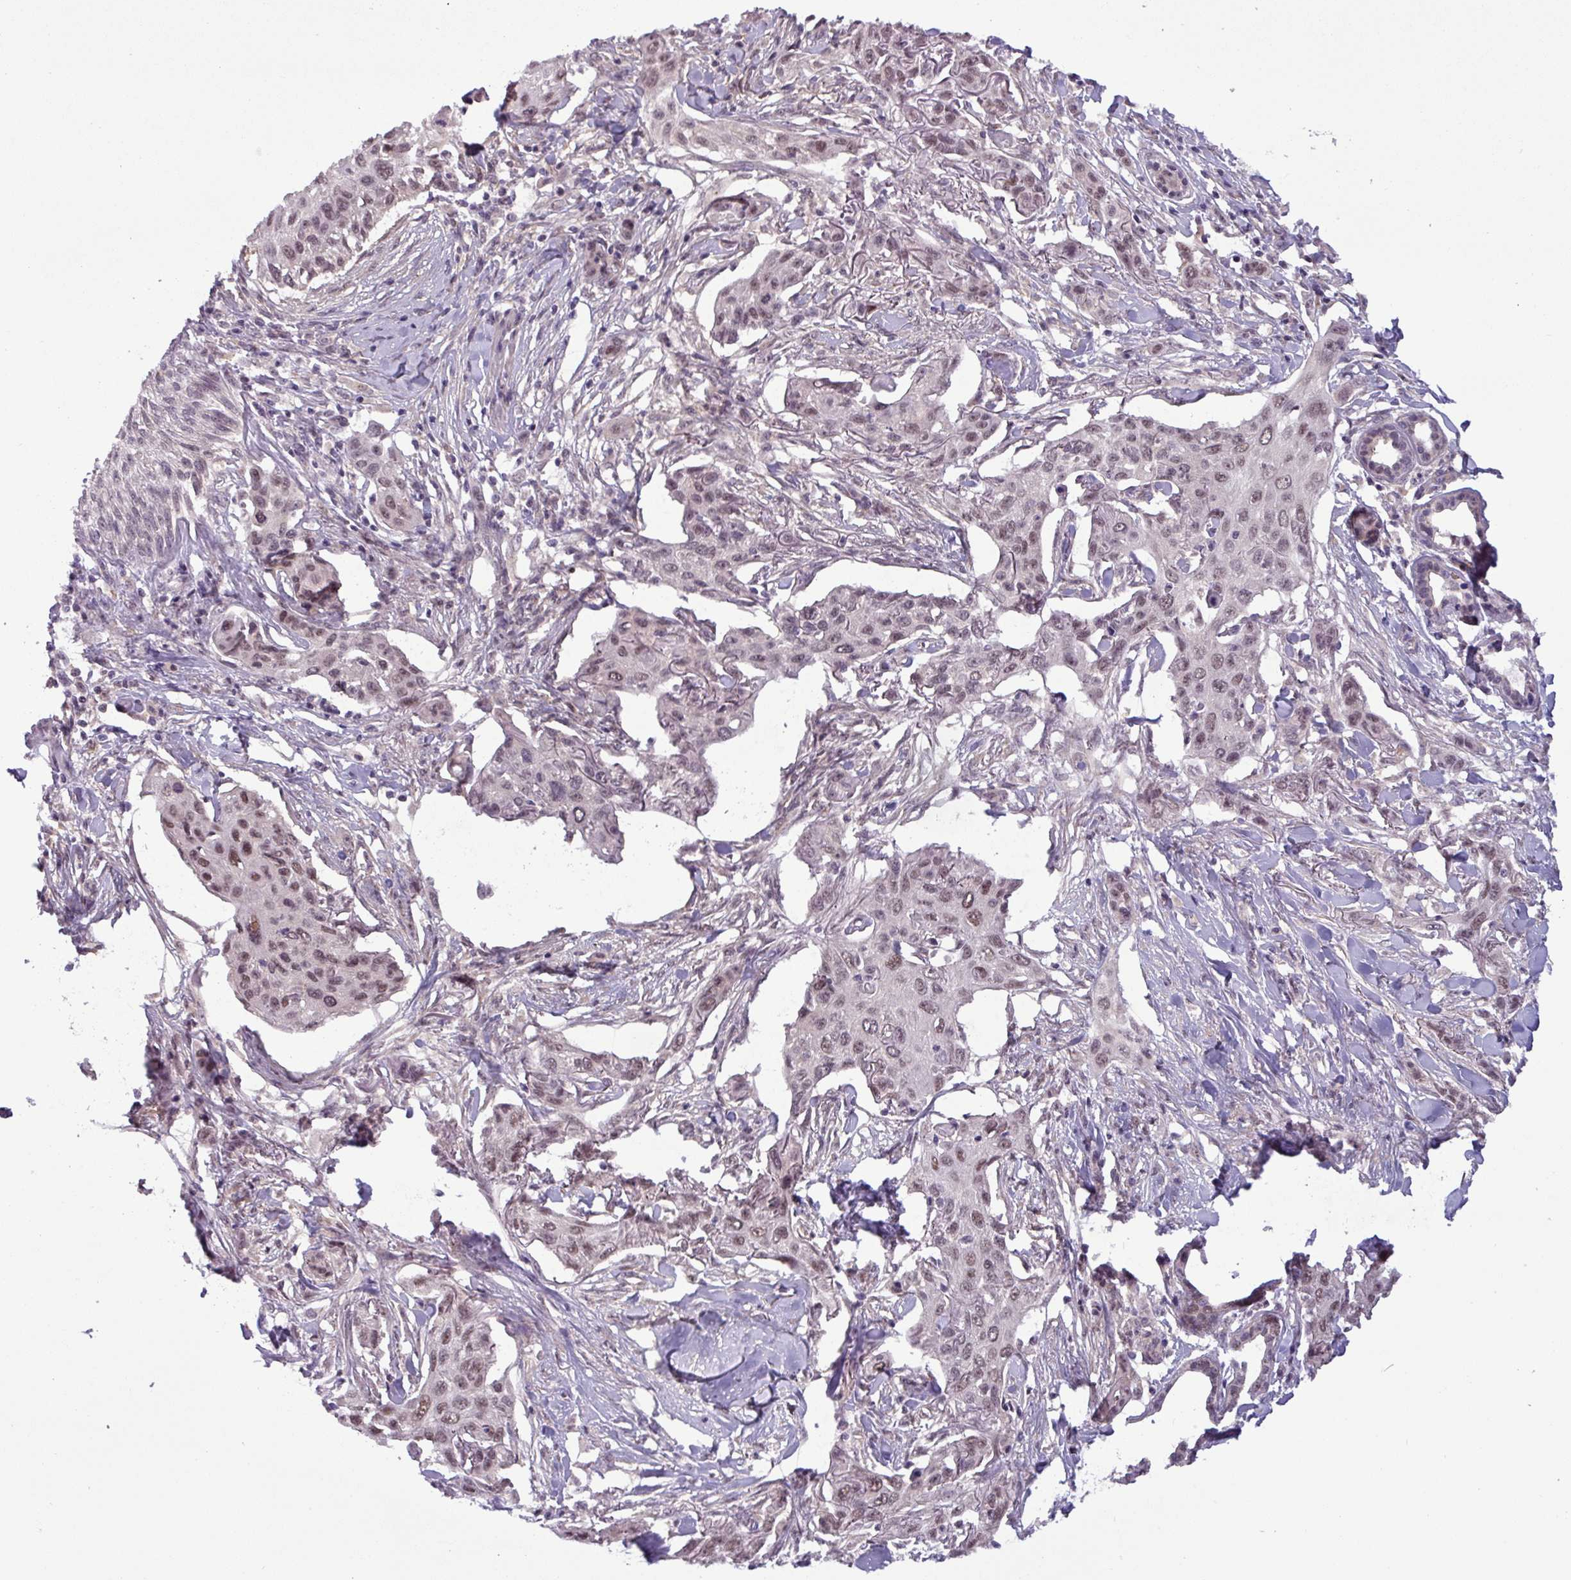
{"staining": {"intensity": "weak", "quantity": "25%-75%", "location": "nuclear"}, "tissue": "skin cancer", "cell_type": "Tumor cells", "image_type": "cancer", "snomed": [{"axis": "morphology", "description": "Squamous cell carcinoma, NOS"}, {"axis": "topography", "description": "Skin"}], "caption": "This photomicrograph displays squamous cell carcinoma (skin) stained with immunohistochemistry (IHC) to label a protein in brown. The nuclear of tumor cells show weak positivity for the protein. Nuclei are counter-stained blue.", "gene": "NPFFR1", "patient": {"sex": "male", "age": 63}}